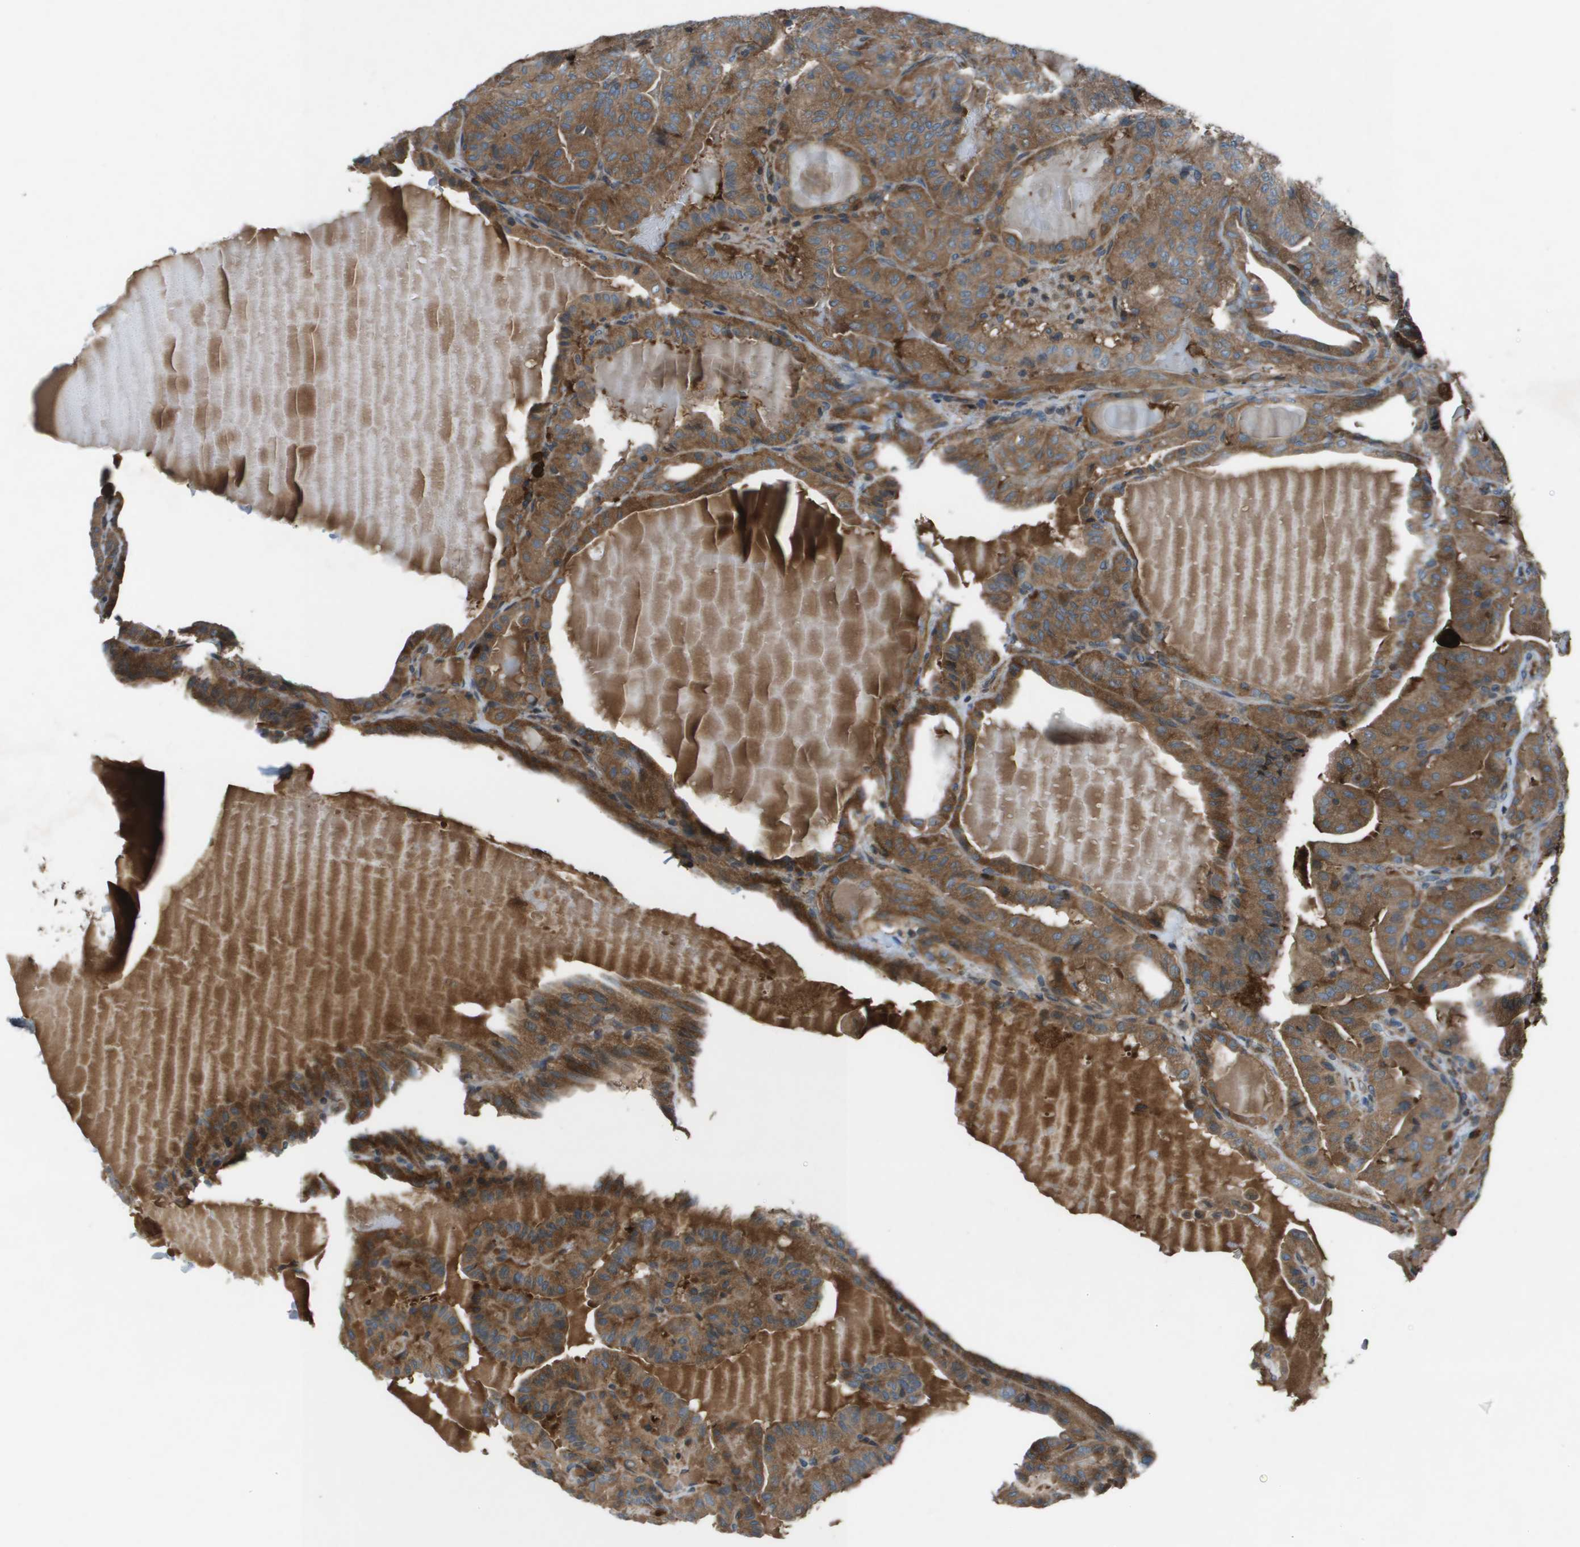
{"staining": {"intensity": "moderate", "quantity": ">75%", "location": "cytoplasmic/membranous"}, "tissue": "thyroid cancer", "cell_type": "Tumor cells", "image_type": "cancer", "snomed": [{"axis": "morphology", "description": "Papillary adenocarcinoma, NOS"}, {"axis": "topography", "description": "Thyroid gland"}], "caption": "Immunohistochemistry (DAB) staining of human thyroid cancer (papillary adenocarcinoma) shows moderate cytoplasmic/membranous protein staining in approximately >75% of tumor cells.", "gene": "EIF3B", "patient": {"sex": "male", "age": 77}}